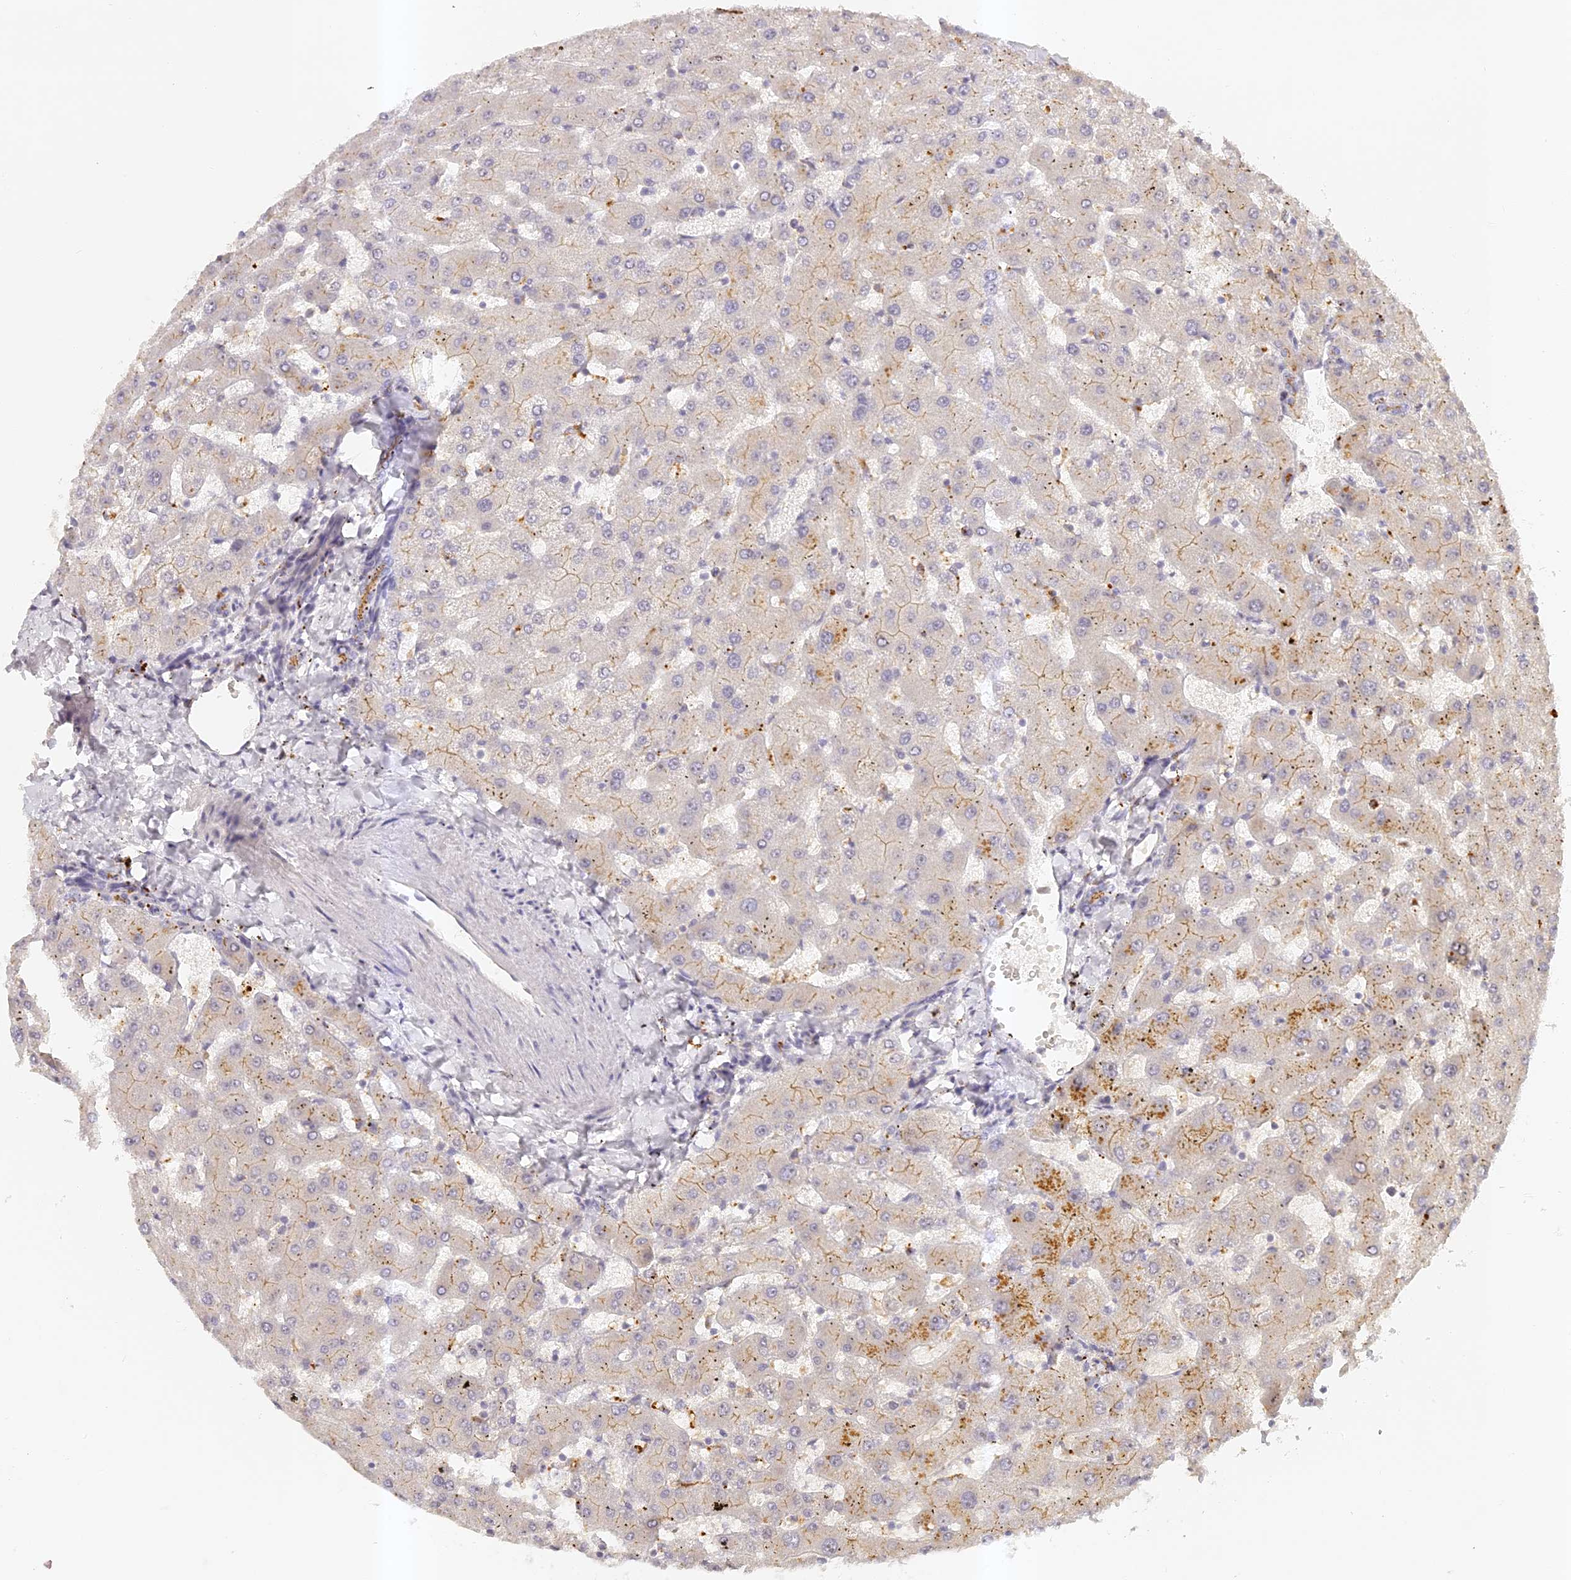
{"staining": {"intensity": "weak", "quantity": "<25%", "location": "cytoplasmic/membranous"}, "tissue": "liver", "cell_type": "Cholangiocytes", "image_type": "normal", "snomed": [{"axis": "morphology", "description": "Normal tissue, NOS"}, {"axis": "topography", "description": "Liver"}], "caption": "IHC photomicrograph of normal liver stained for a protein (brown), which displays no expression in cholangiocytes.", "gene": "ELL3", "patient": {"sex": "female", "age": 63}}